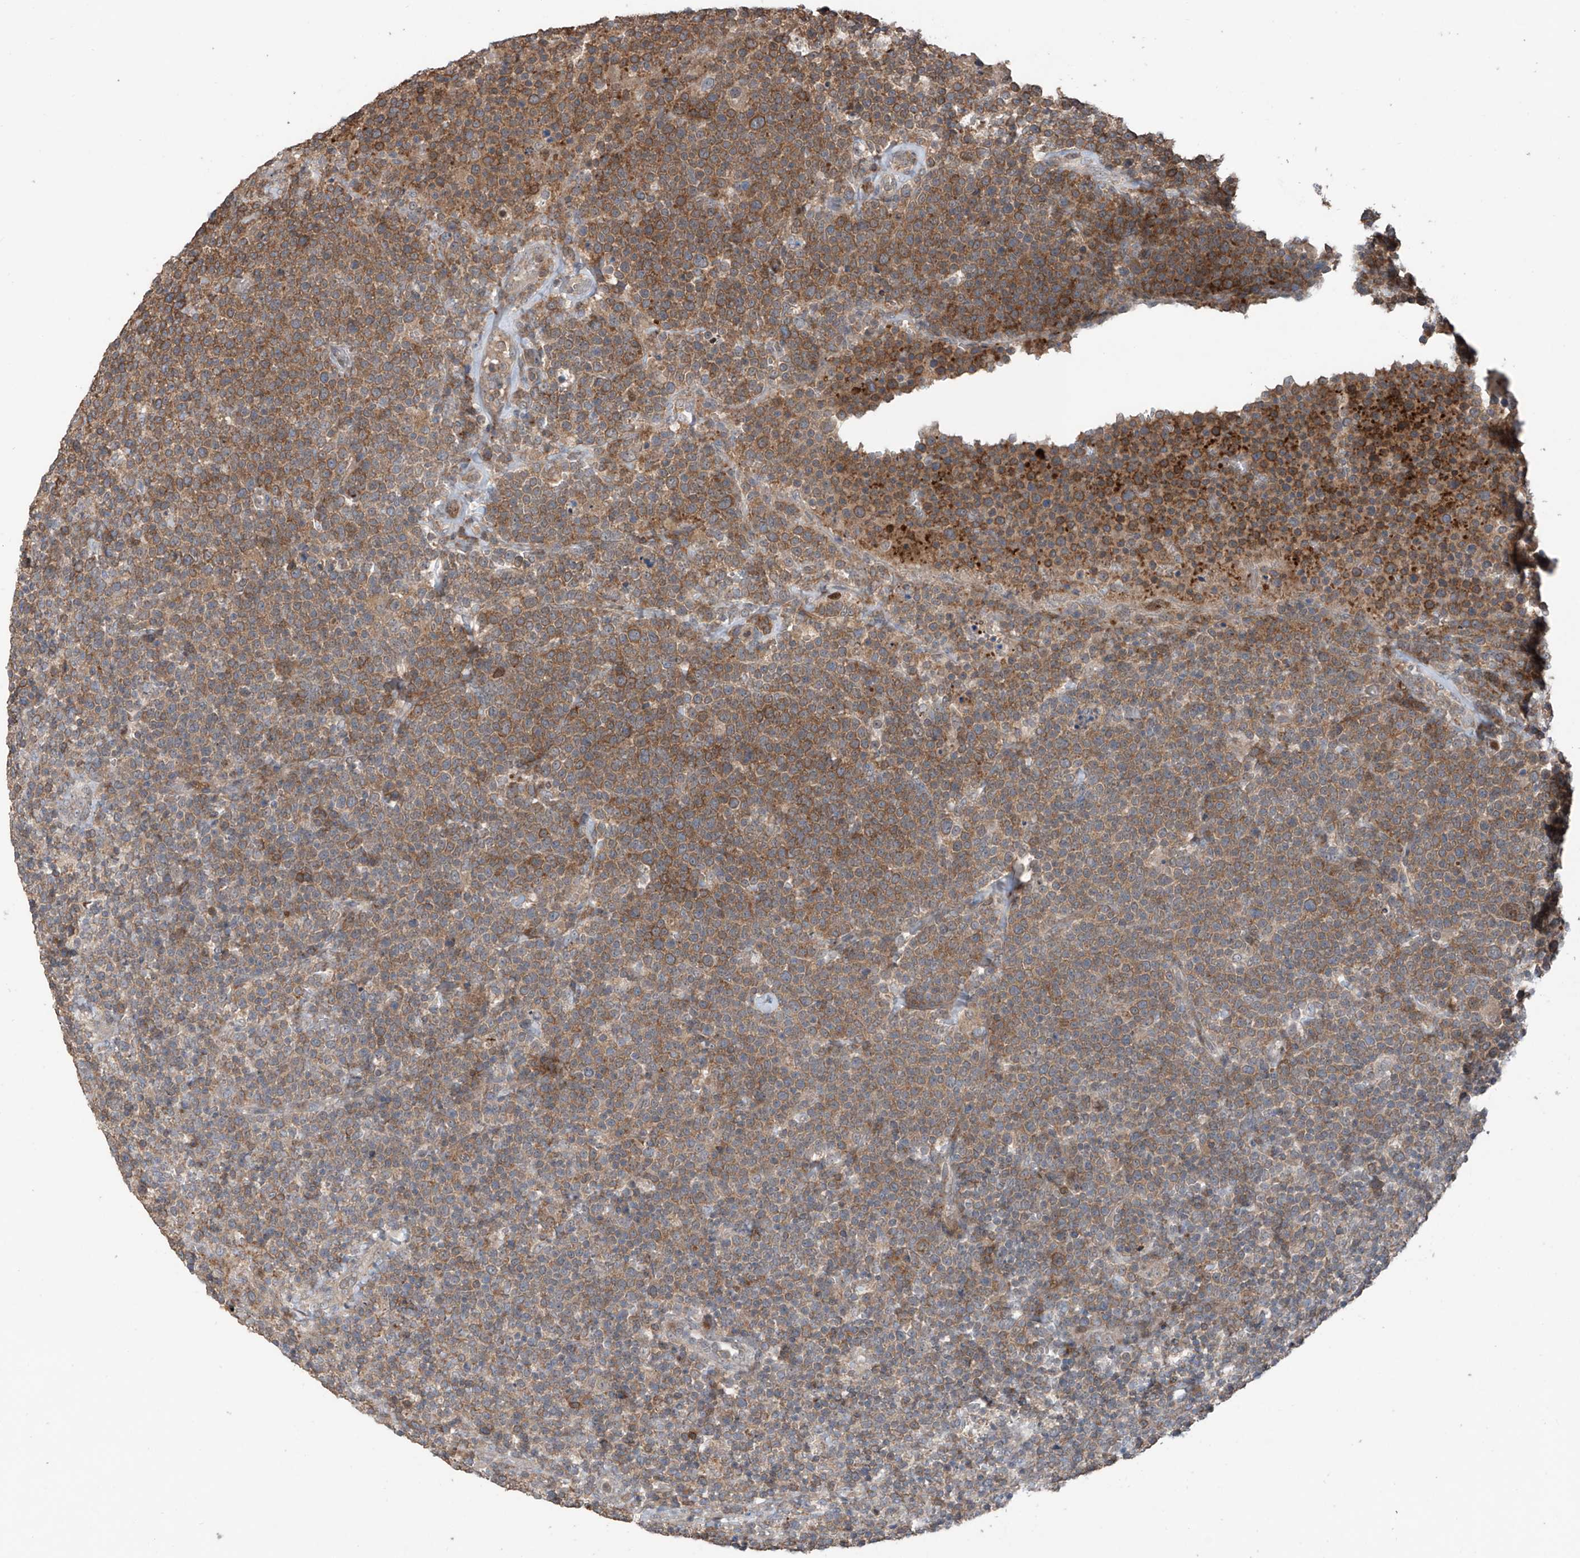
{"staining": {"intensity": "moderate", "quantity": ">75%", "location": "cytoplasmic/membranous"}, "tissue": "lymphoma", "cell_type": "Tumor cells", "image_type": "cancer", "snomed": [{"axis": "morphology", "description": "Malignant lymphoma, non-Hodgkin's type, High grade"}, {"axis": "topography", "description": "Lymph node"}], "caption": "A brown stain shows moderate cytoplasmic/membranous positivity of a protein in human malignant lymphoma, non-Hodgkin's type (high-grade) tumor cells. The protein of interest is stained brown, and the nuclei are stained in blue (DAB (3,3'-diaminobenzidine) IHC with brightfield microscopy, high magnification).", "gene": "SAMD3", "patient": {"sex": "male", "age": 61}}